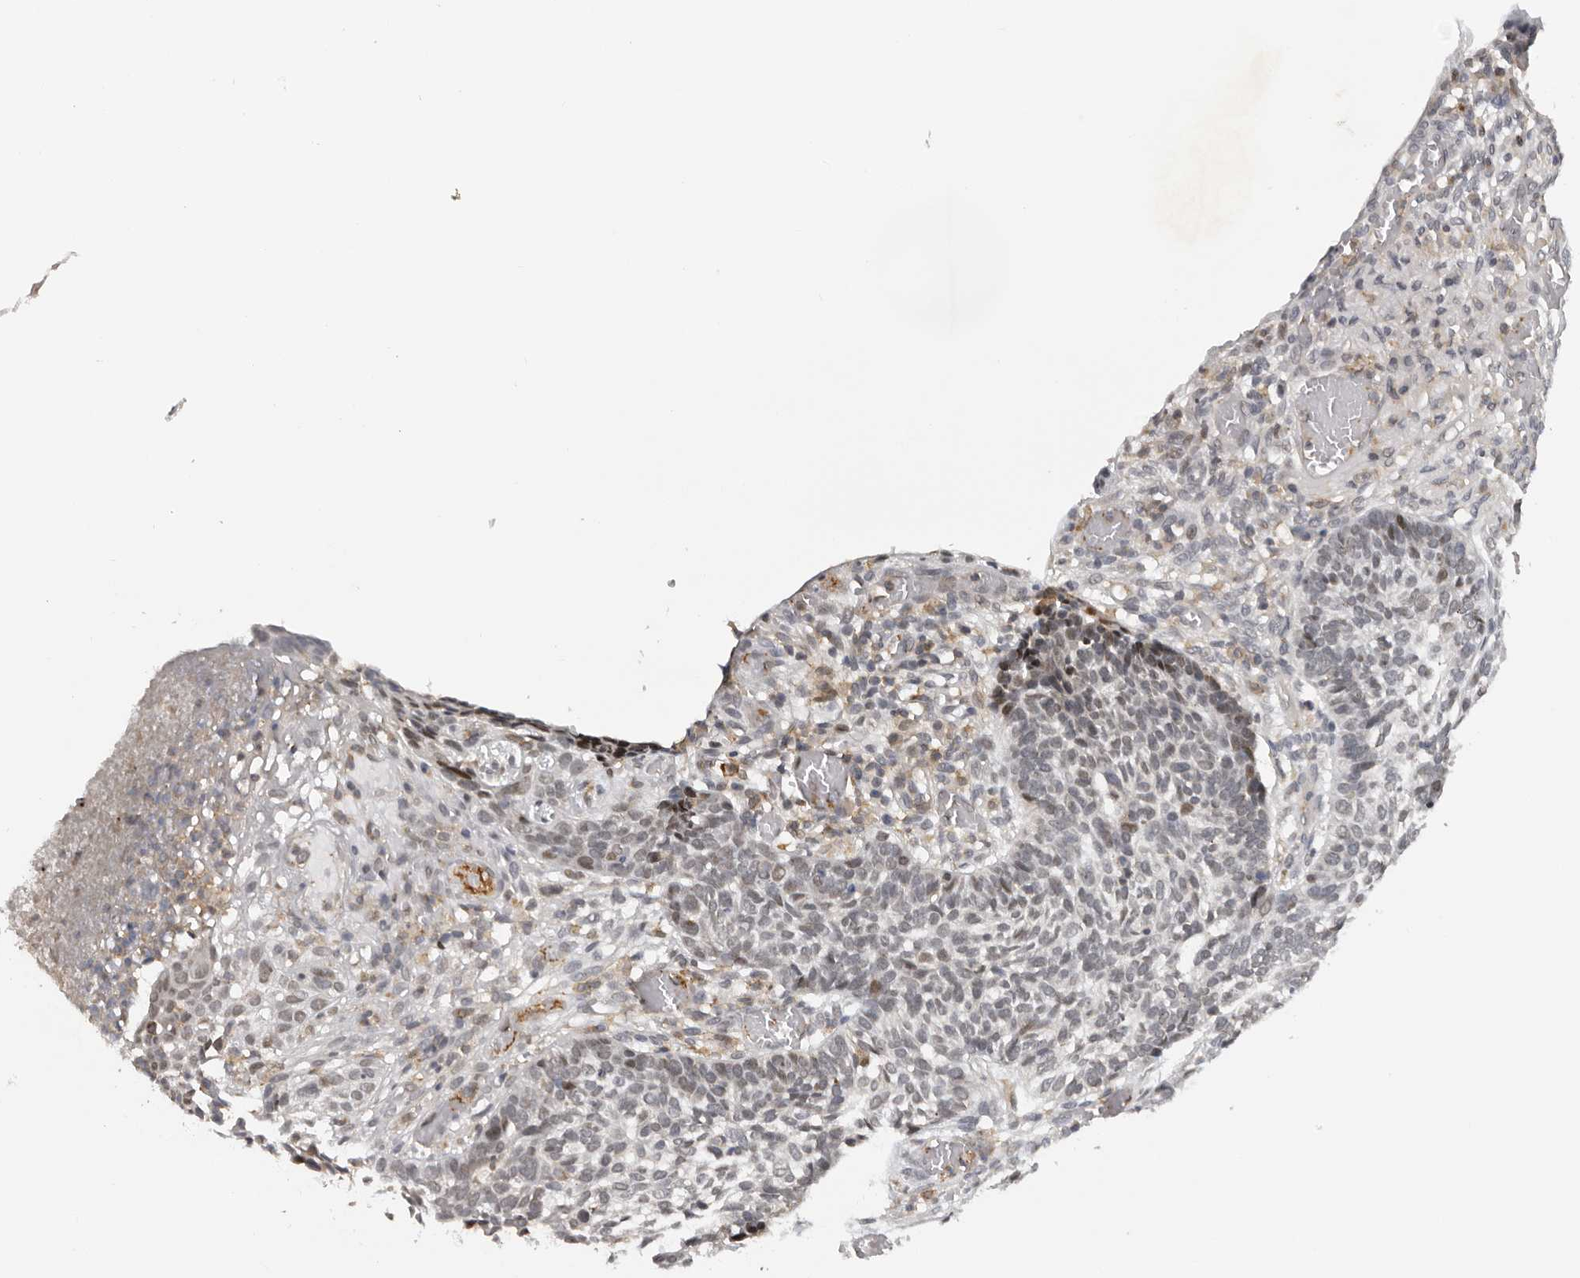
{"staining": {"intensity": "negative", "quantity": "none", "location": "none"}, "tissue": "skin cancer", "cell_type": "Tumor cells", "image_type": "cancer", "snomed": [{"axis": "morphology", "description": "Basal cell carcinoma"}, {"axis": "topography", "description": "Skin"}], "caption": "DAB (3,3'-diaminobenzidine) immunohistochemical staining of skin cancer (basal cell carcinoma) demonstrates no significant staining in tumor cells.", "gene": "KIF2B", "patient": {"sex": "male", "age": 85}}